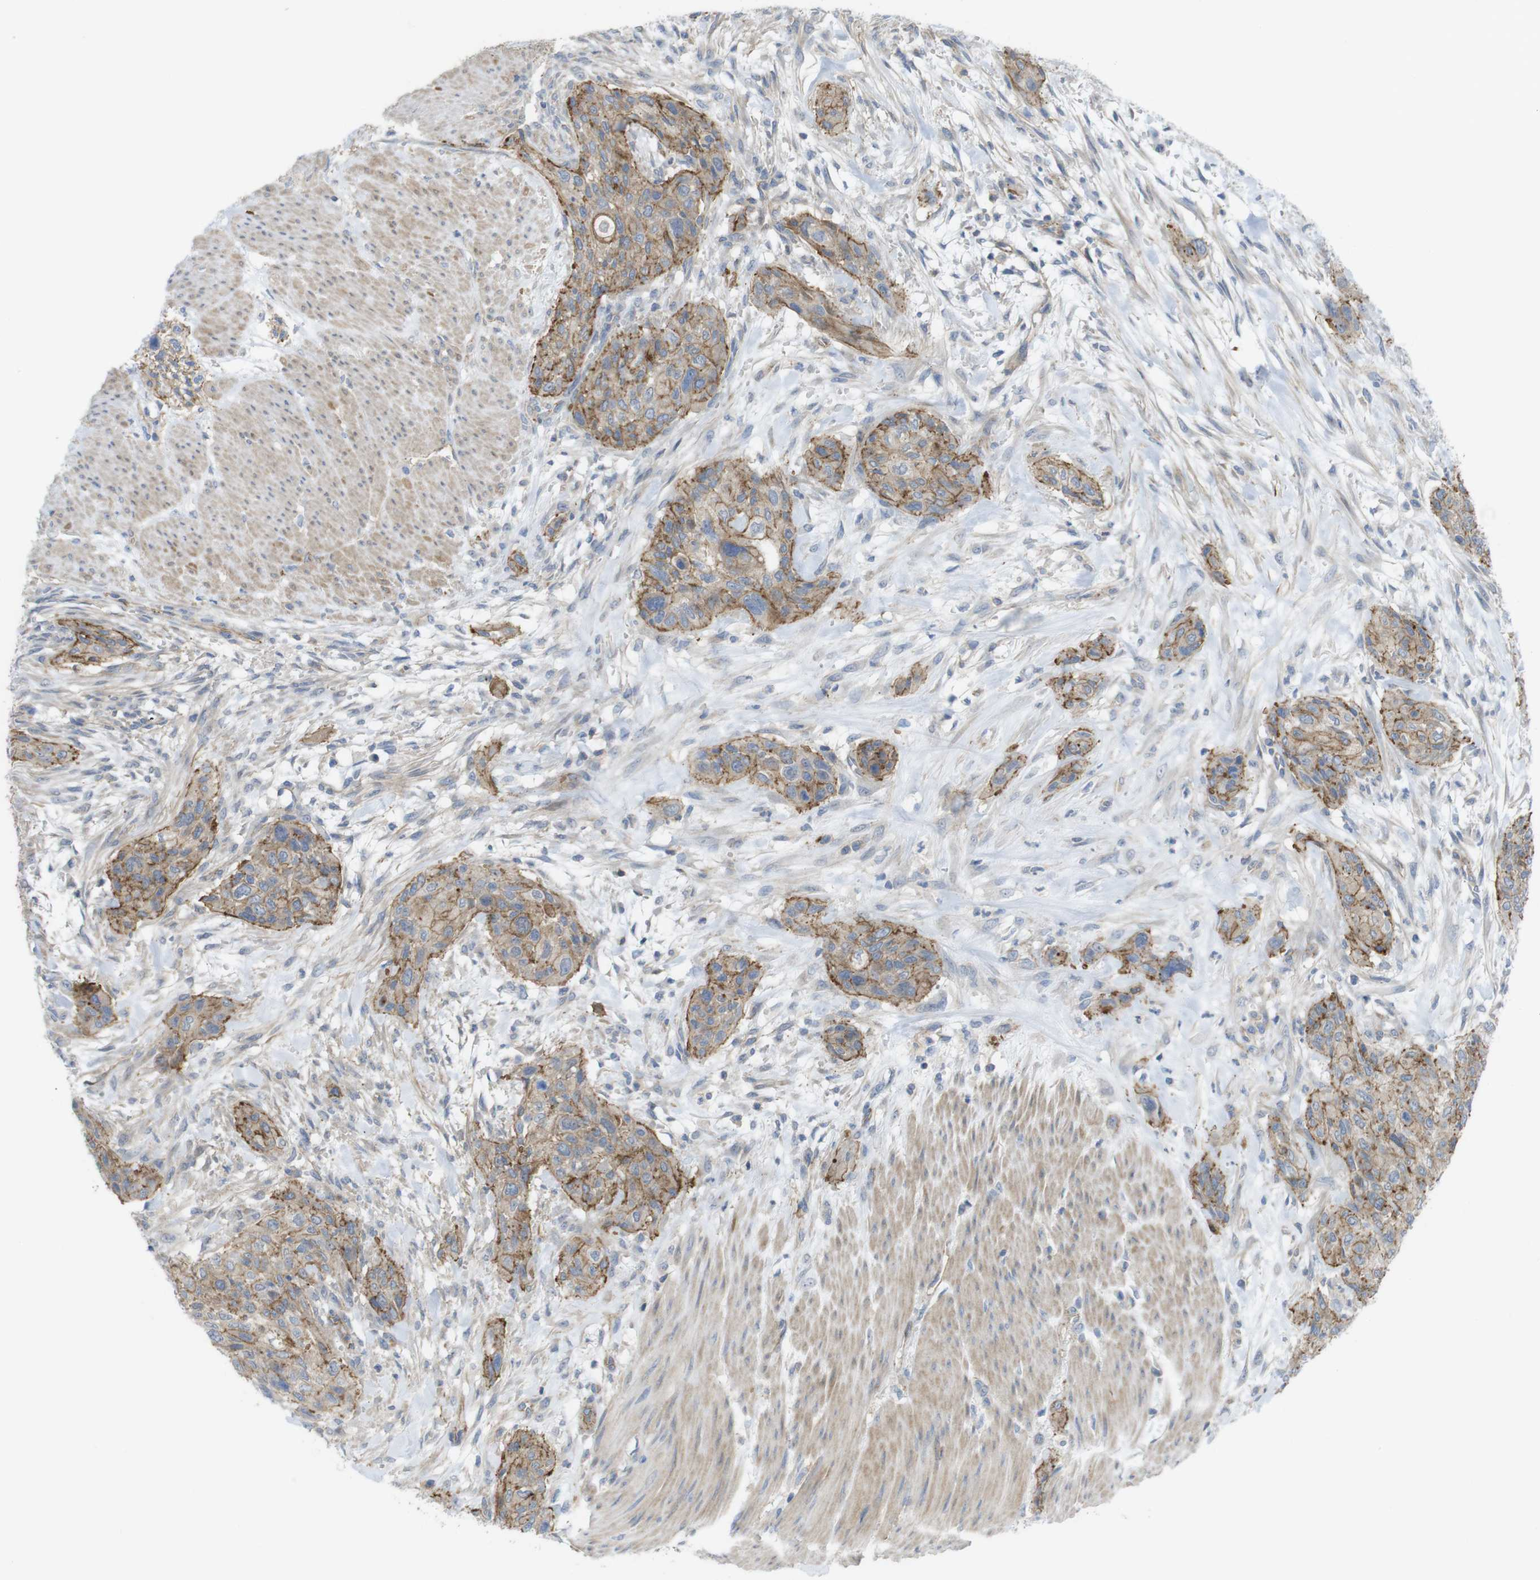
{"staining": {"intensity": "moderate", "quantity": ">75%", "location": "cytoplasmic/membranous"}, "tissue": "urothelial cancer", "cell_type": "Tumor cells", "image_type": "cancer", "snomed": [{"axis": "morphology", "description": "Urothelial carcinoma, High grade"}, {"axis": "topography", "description": "Urinary bladder"}], "caption": "A brown stain highlights moderate cytoplasmic/membranous positivity of a protein in high-grade urothelial carcinoma tumor cells.", "gene": "PREX2", "patient": {"sex": "male", "age": 35}}